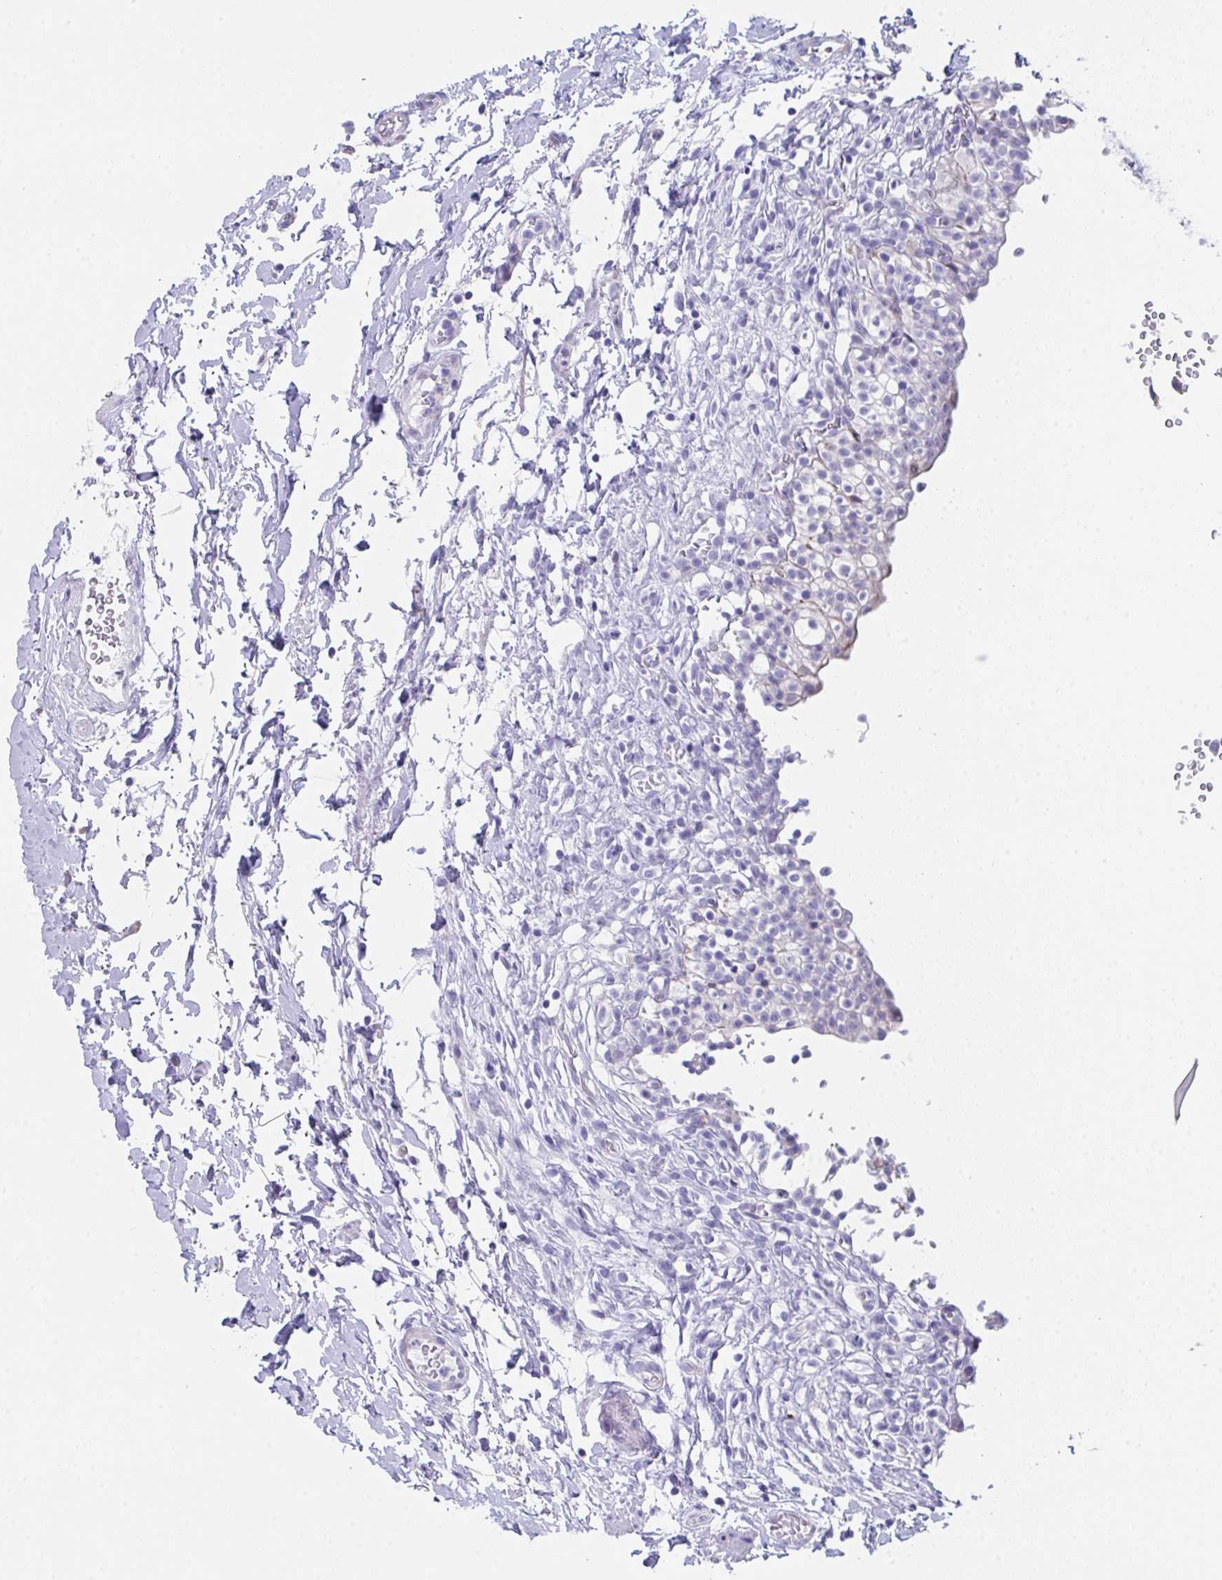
{"staining": {"intensity": "negative", "quantity": "none", "location": "none"}, "tissue": "urinary bladder", "cell_type": "Urothelial cells", "image_type": "normal", "snomed": [{"axis": "morphology", "description": "Normal tissue, NOS"}, {"axis": "topography", "description": "Urinary bladder"}, {"axis": "topography", "description": "Peripheral nerve tissue"}], "caption": "This is a histopathology image of immunohistochemistry (IHC) staining of benign urinary bladder, which shows no staining in urothelial cells.", "gene": "FBXO47", "patient": {"sex": "male", "age": 55}}